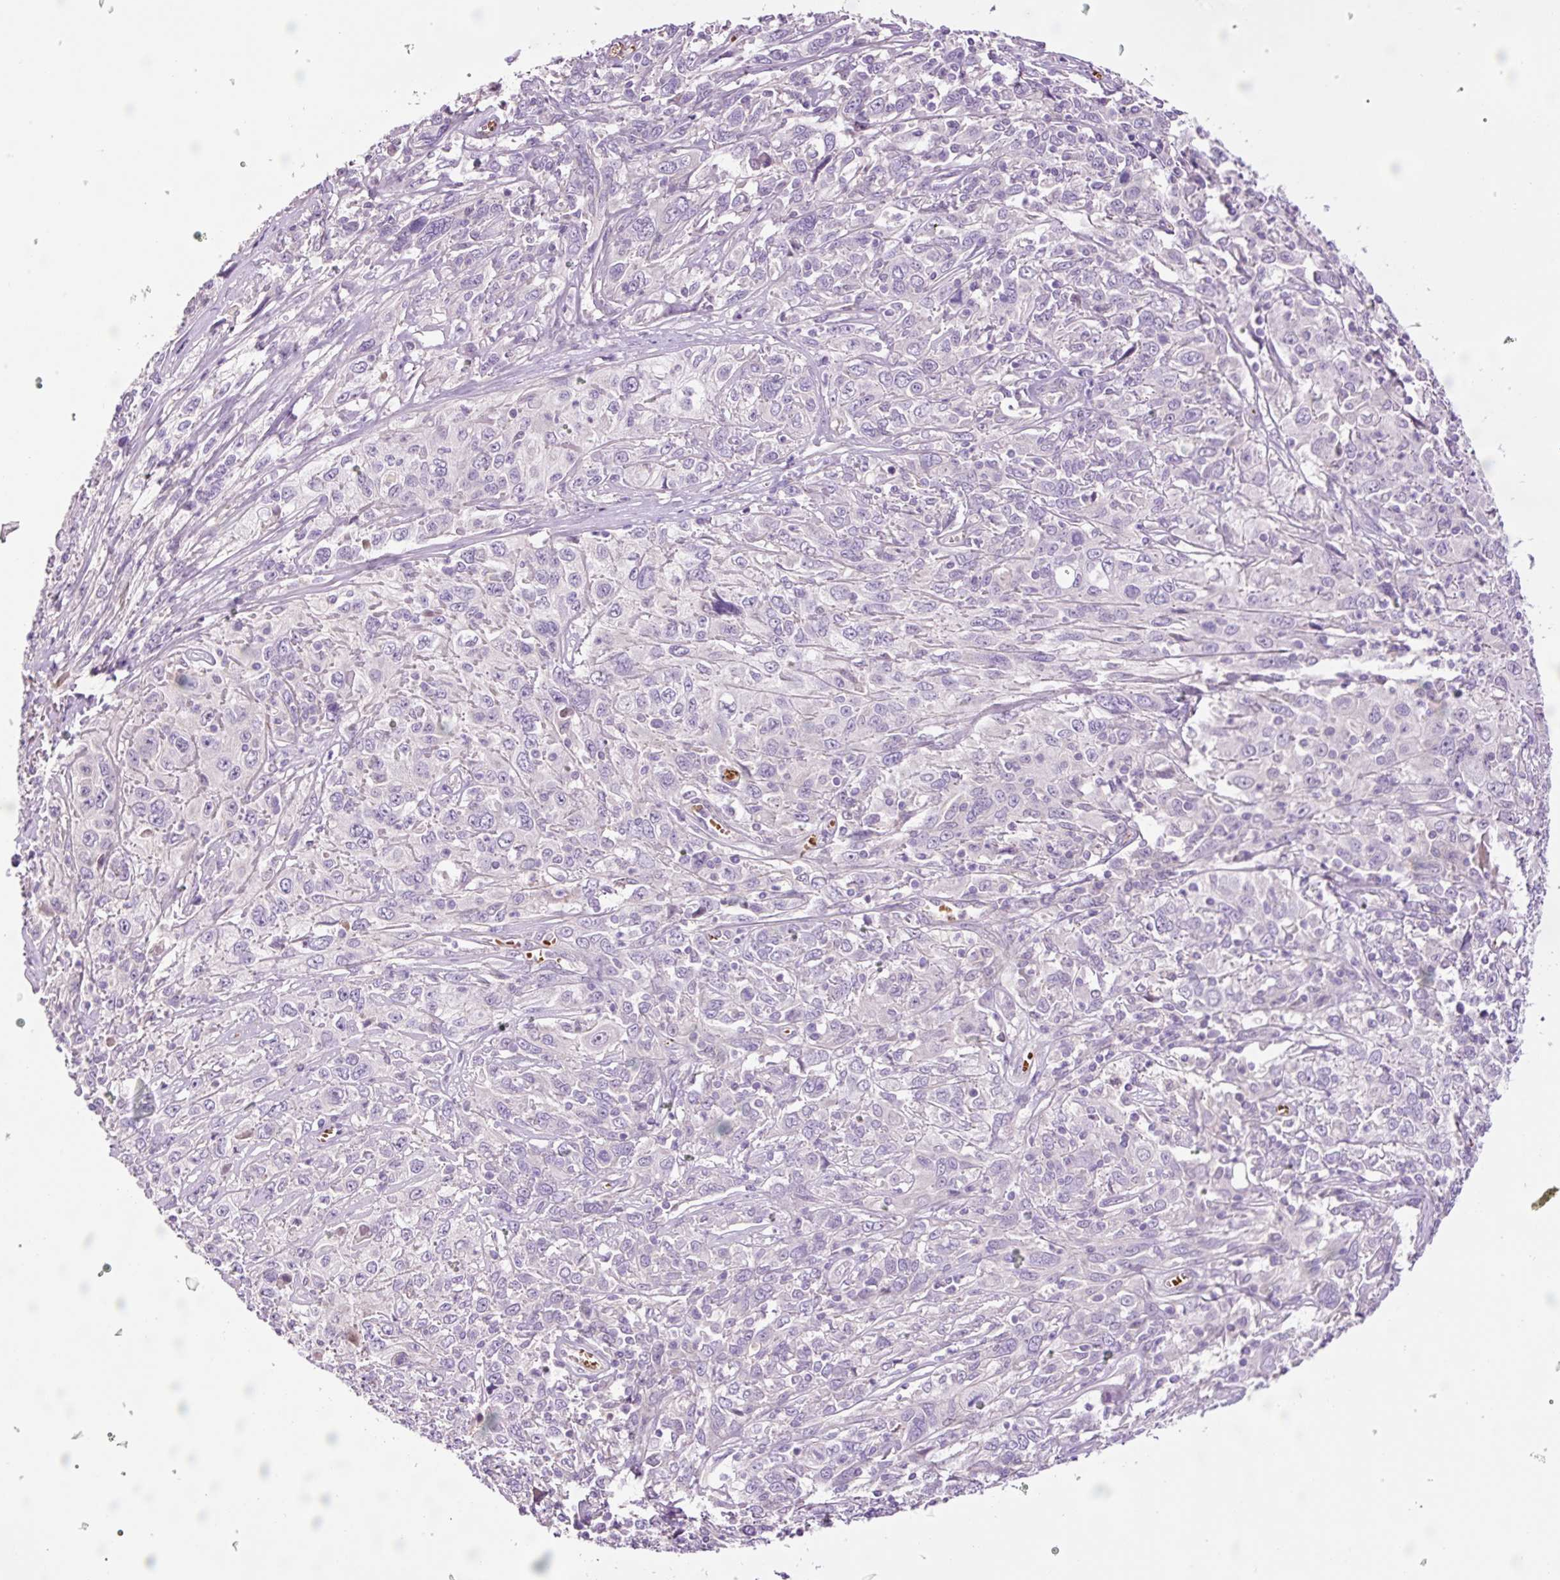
{"staining": {"intensity": "negative", "quantity": "none", "location": "none"}, "tissue": "cervical cancer", "cell_type": "Tumor cells", "image_type": "cancer", "snomed": [{"axis": "morphology", "description": "Squamous cell carcinoma, NOS"}, {"axis": "topography", "description": "Cervix"}], "caption": "IHC histopathology image of cervical cancer stained for a protein (brown), which reveals no positivity in tumor cells.", "gene": "TMEM235", "patient": {"sex": "female", "age": 46}}